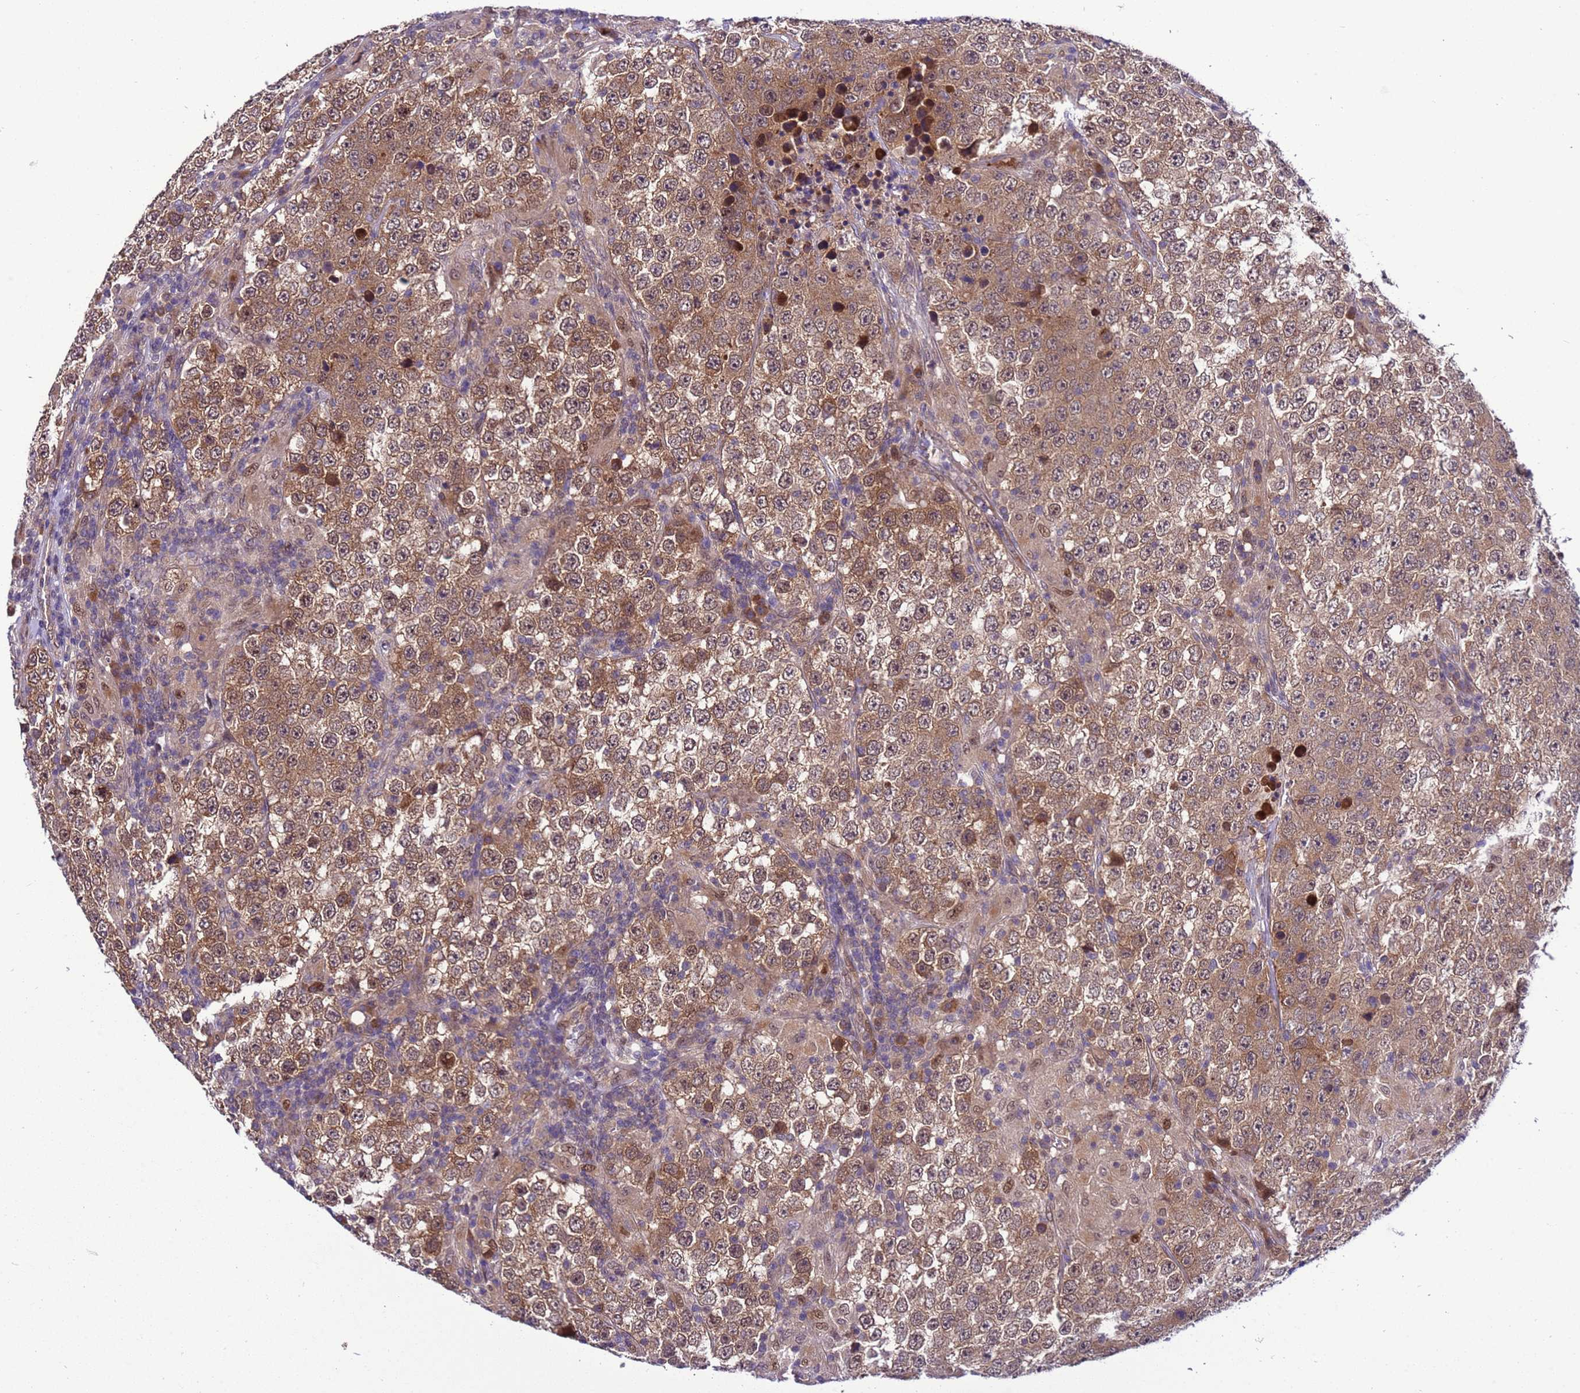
{"staining": {"intensity": "moderate", "quantity": ">75%", "location": "cytoplasmic/membranous,nuclear"}, "tissue": "testis cancer", "cell_type": "Tumor cells", "image_type": "cancer", "snomed": [{"axis": "morphology", "description": "Normal tissue, NOS"}, {"axis": "morphology", "description": "Urothelial carcinoma, High grade"}, {"axis": "morphology", "description": "Seminoma, NOS"}, {"axis": "morphology", "description": "Carcinoma, Embryonal, NOS"}, {"axis": "topography", "description": "Urinary bladder"}, {"axis": "topography", "description": "Testis"}], "caption": "Immunohistochemistry (IHC) (DAB) staining of human testis seminoma reveals moderate cytoplasmic/membranous and nuclear protein positivity in about >75% of tumor cells.", "gene": "RASD1", "patient": {"sex": "male", "age": 41}}